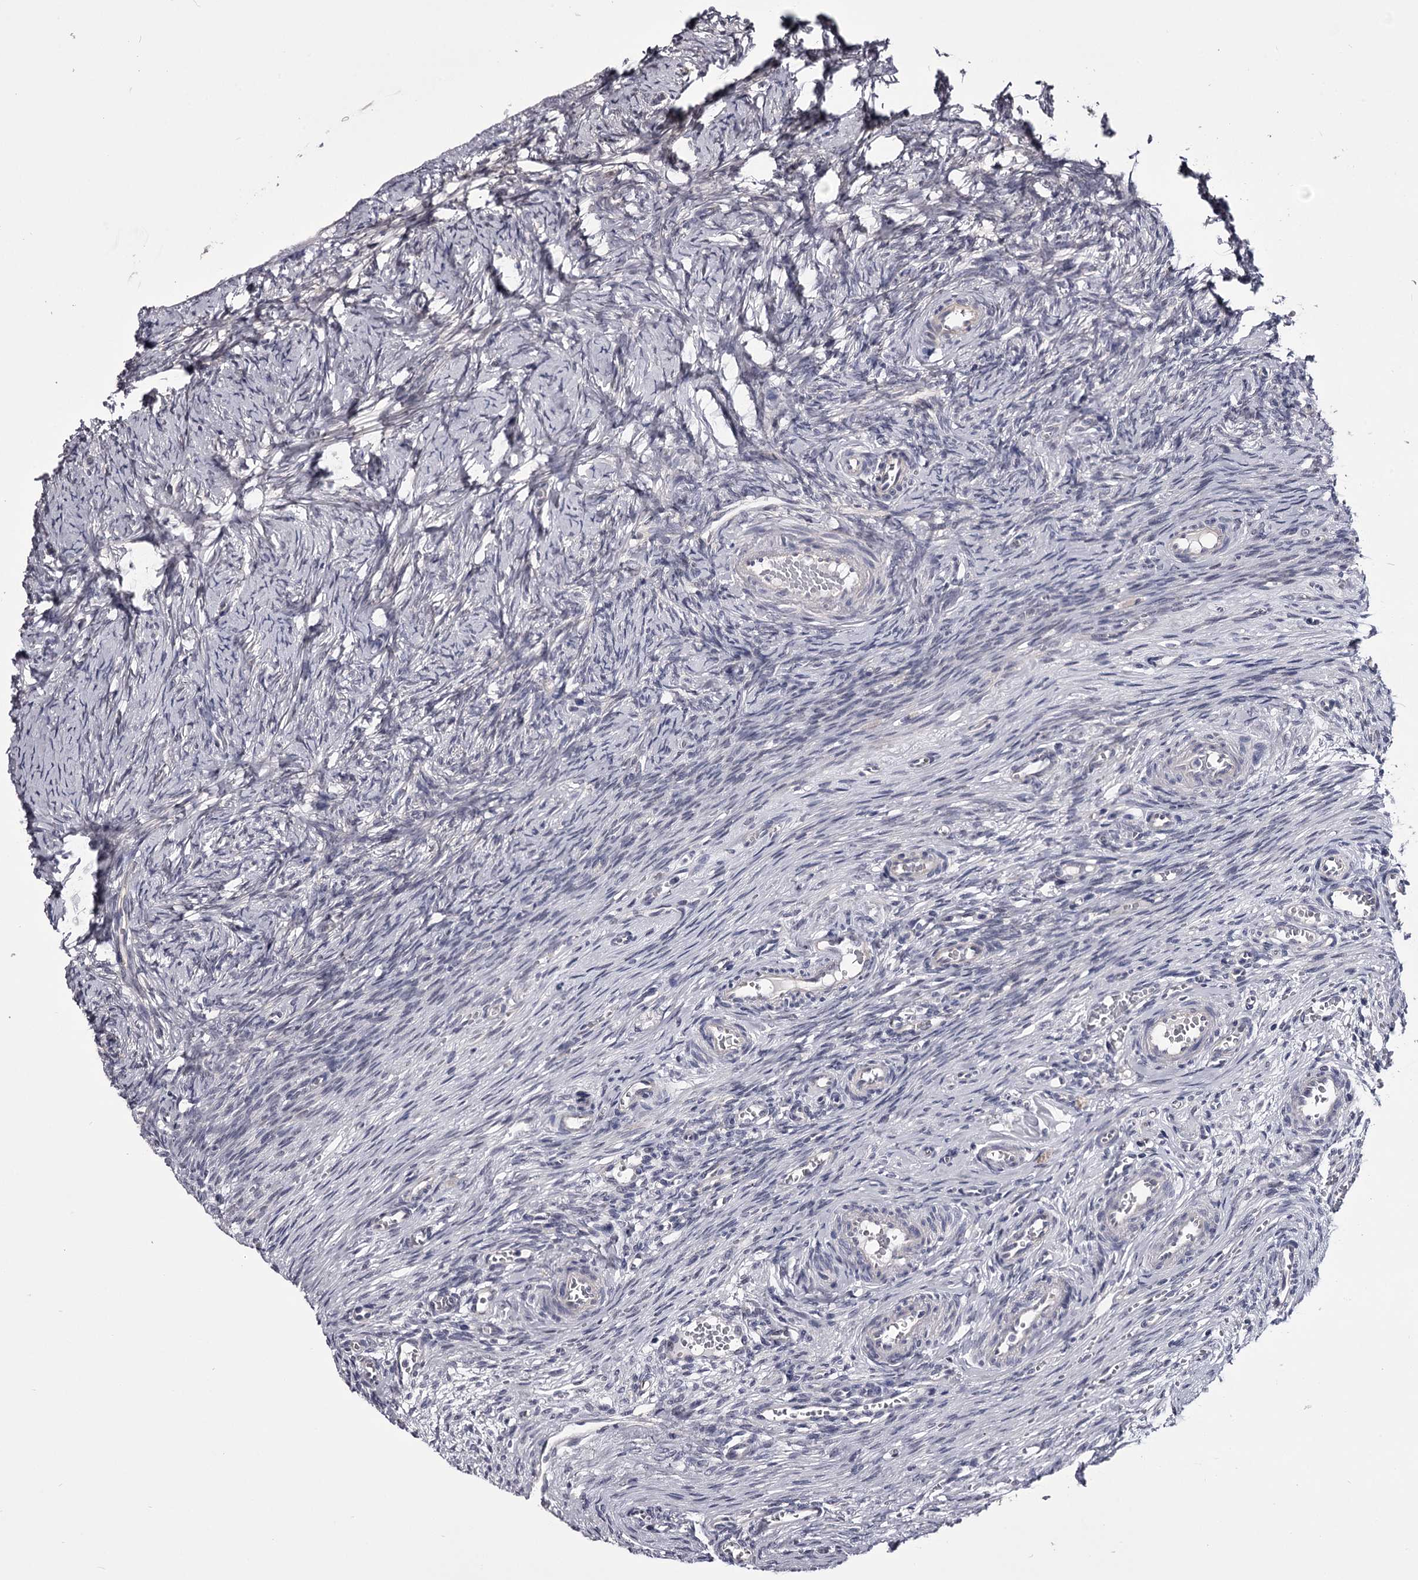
{"staining": {"intensity": "negative", "quantity": "none", "location": "none"}, "tissue": "ovary", "cell_type": "Ovarian stroma cells", "image_type": "normal", "snomed": [{"axis": "morphology", "description": "Adenocarcinoma, NOS"}, {"axis": "topography", "description": "Endometrium"}], "caption": "Protein analysis of benign ovary exhibits no significant expression in ovarian stroma cells.", "gene": "OVOL2", "patient": {"sex": "female", "age": 32}}